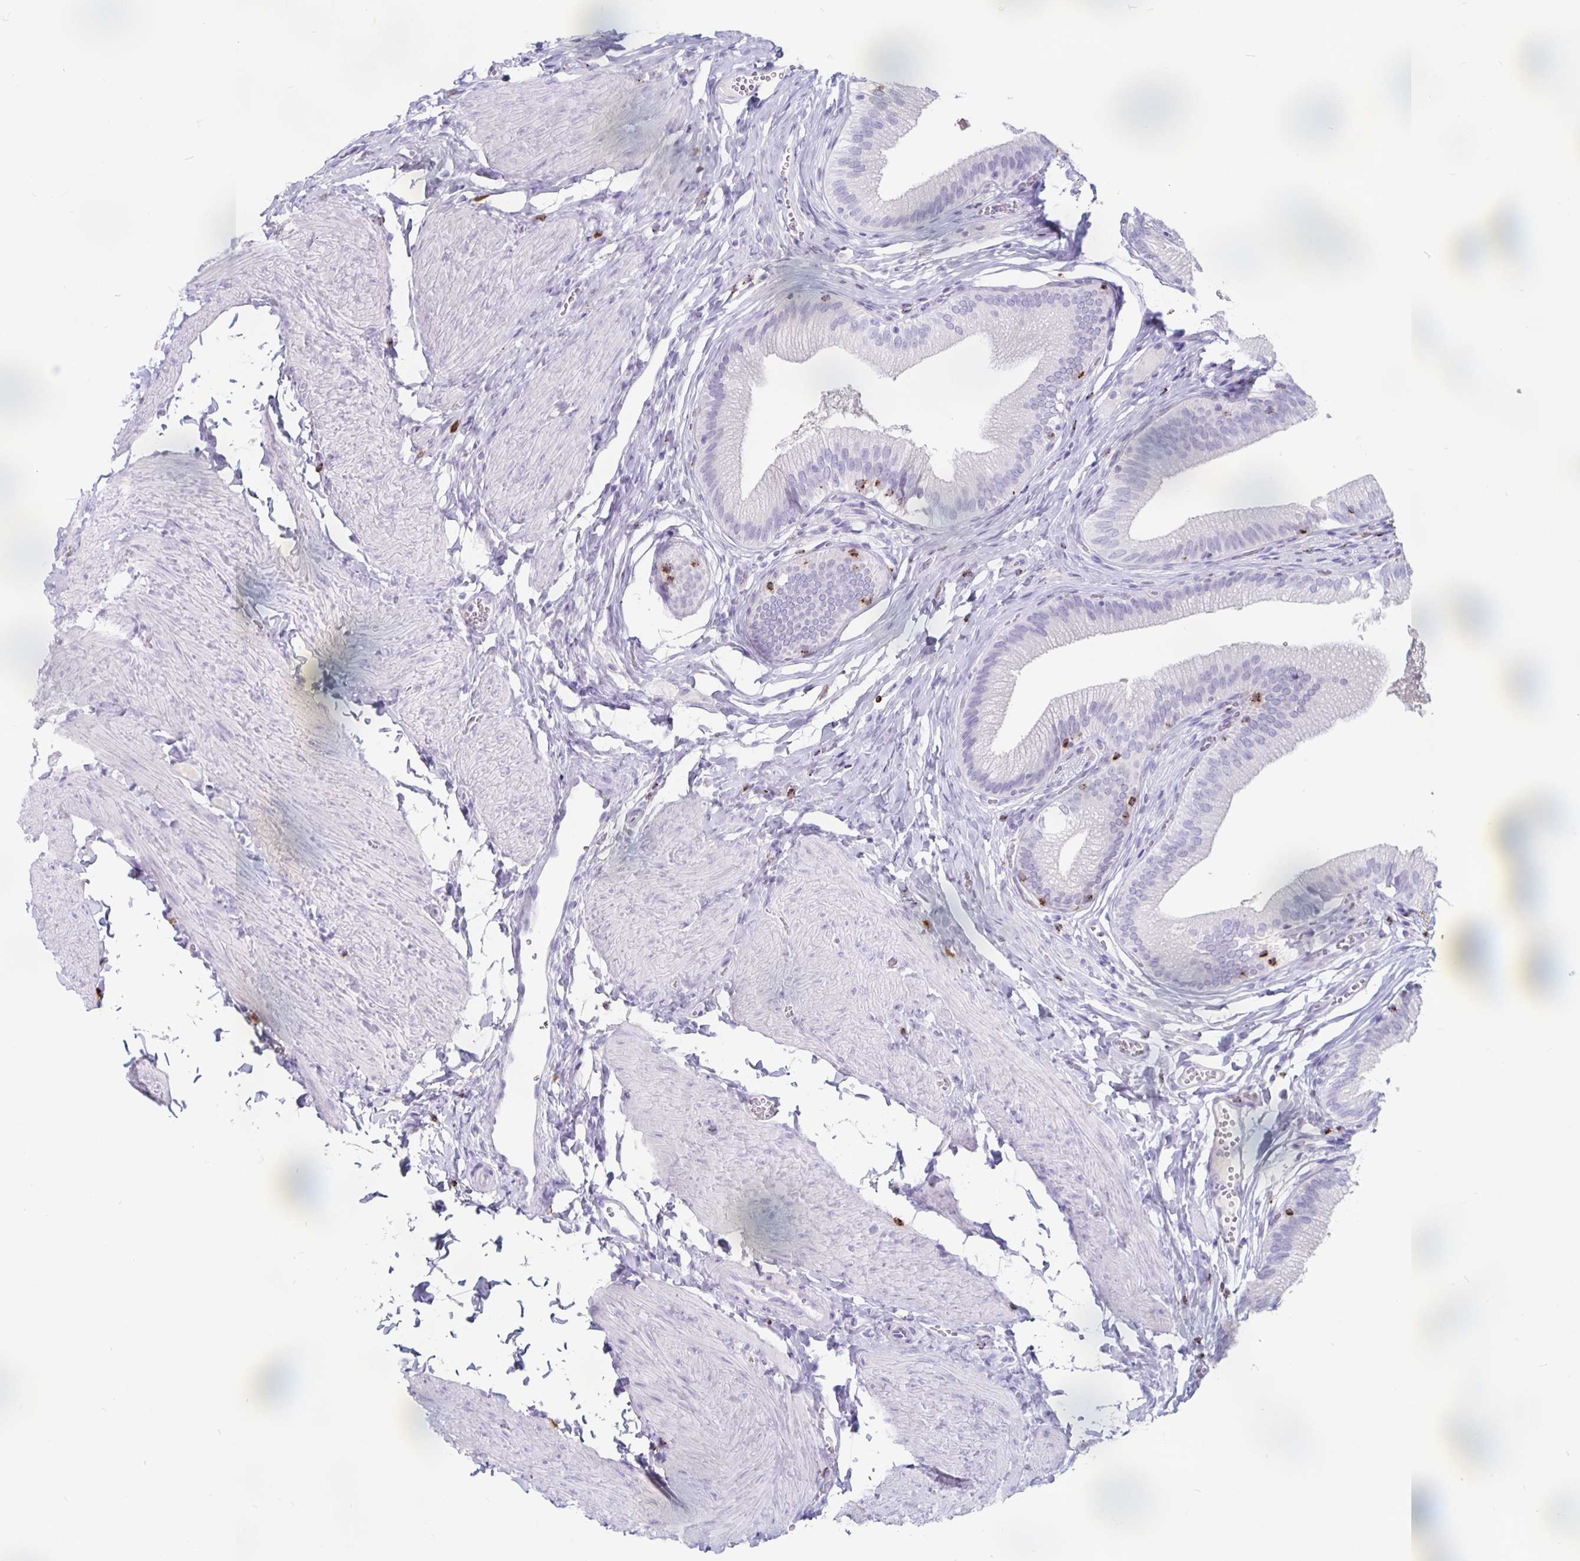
{"staining": {"intensity": "negative", "quantity": "none", "location": "none"}, "tissue": "gallbladder", "cell_type": "Glandular cells", "image_type": "normal", "snomed": [{"axis": "morphology", "description": "Normal tissue, NOS"}, {"axis": "topography", "description": "Gallbladder"}, {"axis": "topography", "description": "Peripheral nerve tissue"}], "caption": "Immunohistochemistry of benign human gallbladder exhibits no staining in glandular cells. (DAB (3,3'-diaminobenzidine) immunohistochemistry (IHC), high magnification).", "gene": "GZMK", "patient": {"sex": "male", "age": 17}}